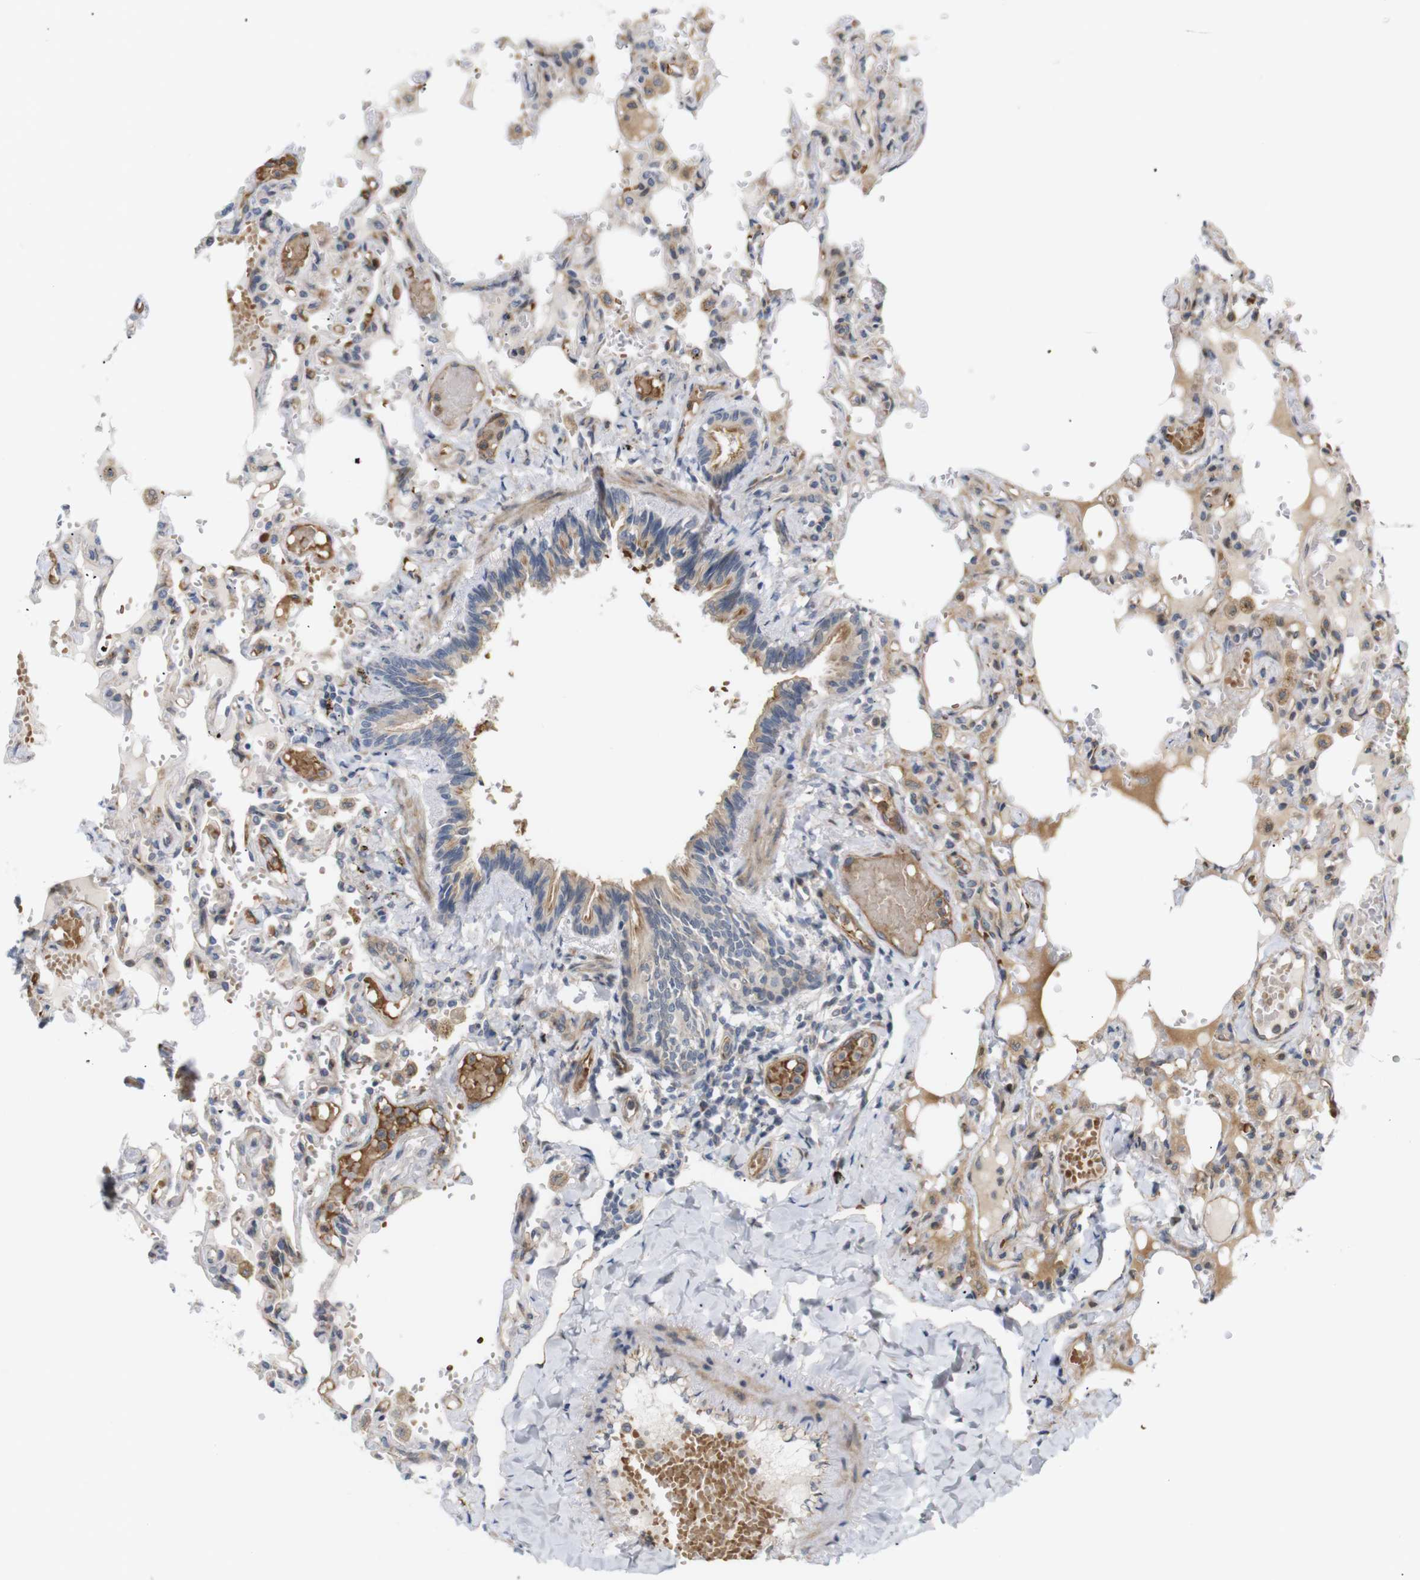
{"staining": {"intensity": "weak", "quantity": ">75%", "location": "cytoplasmic/membranous"}, "tissue": "lung", "cell_type": "Alveolar cells", "image_type": "normal", "snomed": [{"axis": "morphology", "description": "Normal tissue, NOS"}, {"axis": "topography", "description": "Lung"}], "caption": "Protein analysis of normal lung exhibits weak cytoplasmic/membranous positivity in about >75% of alveolar cells.", "gene": "RPTOR", "patient": {"sex": "male", "age": 21}}